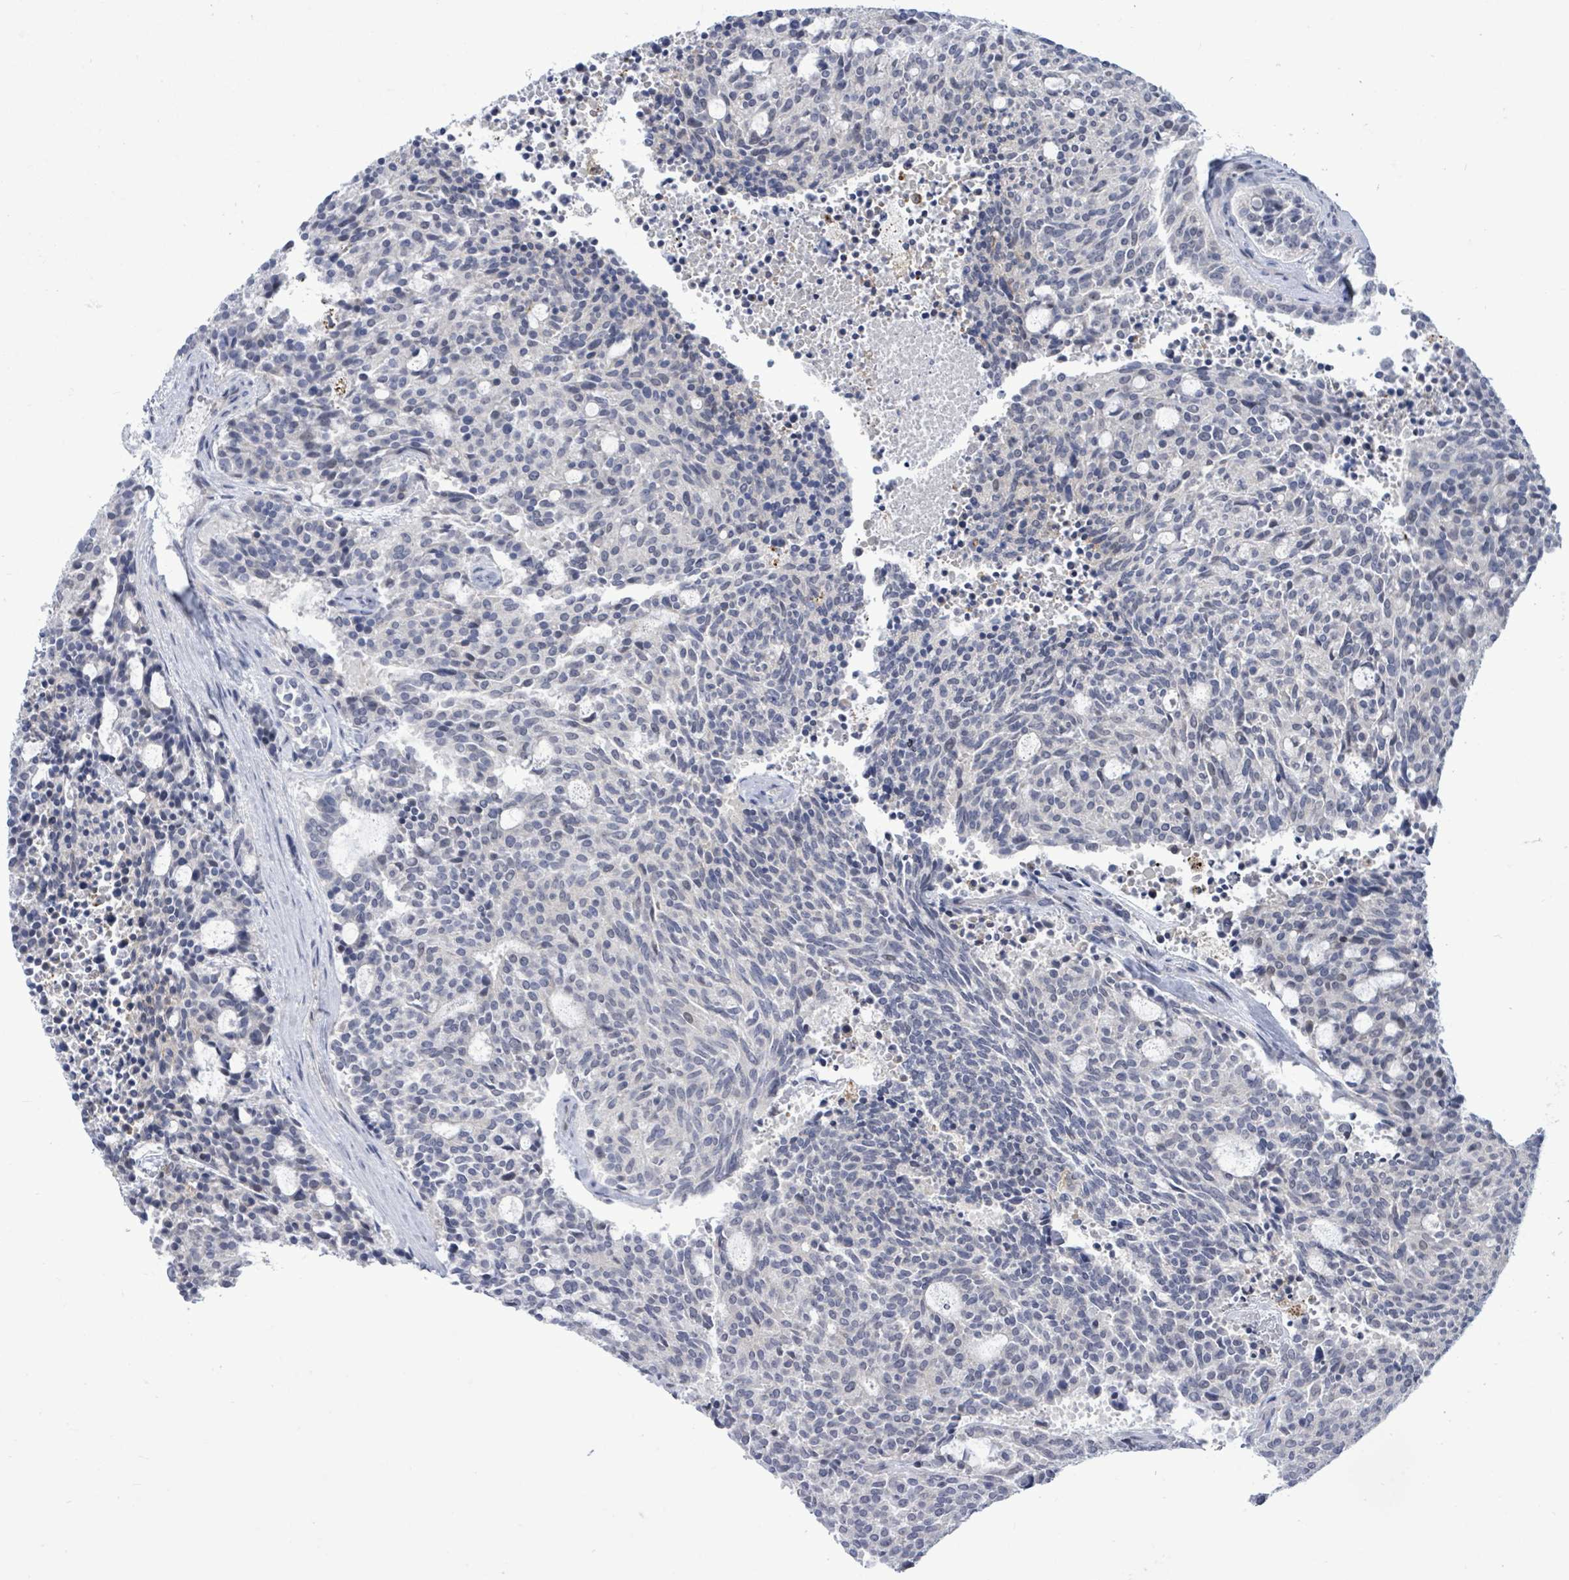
{"staining": {"intensity": "negative", "quantity": "none", "location": "none"}, "tissue": "carcinoid", "cell_type": "Tumor cells", "image_type": "cancer", "snomed": [{"axis": "morphology", "description": "Carcinoid, malignant, NOS"}, {"axis": "topography", "description": "Pancreas"}], "caption": "Carcinoid (malignant) was stained to show a protein in brown. There is no significant expression in tumor cells.", "gene": "CT45A5", "patient": {"sex": "female", "age": 54}}